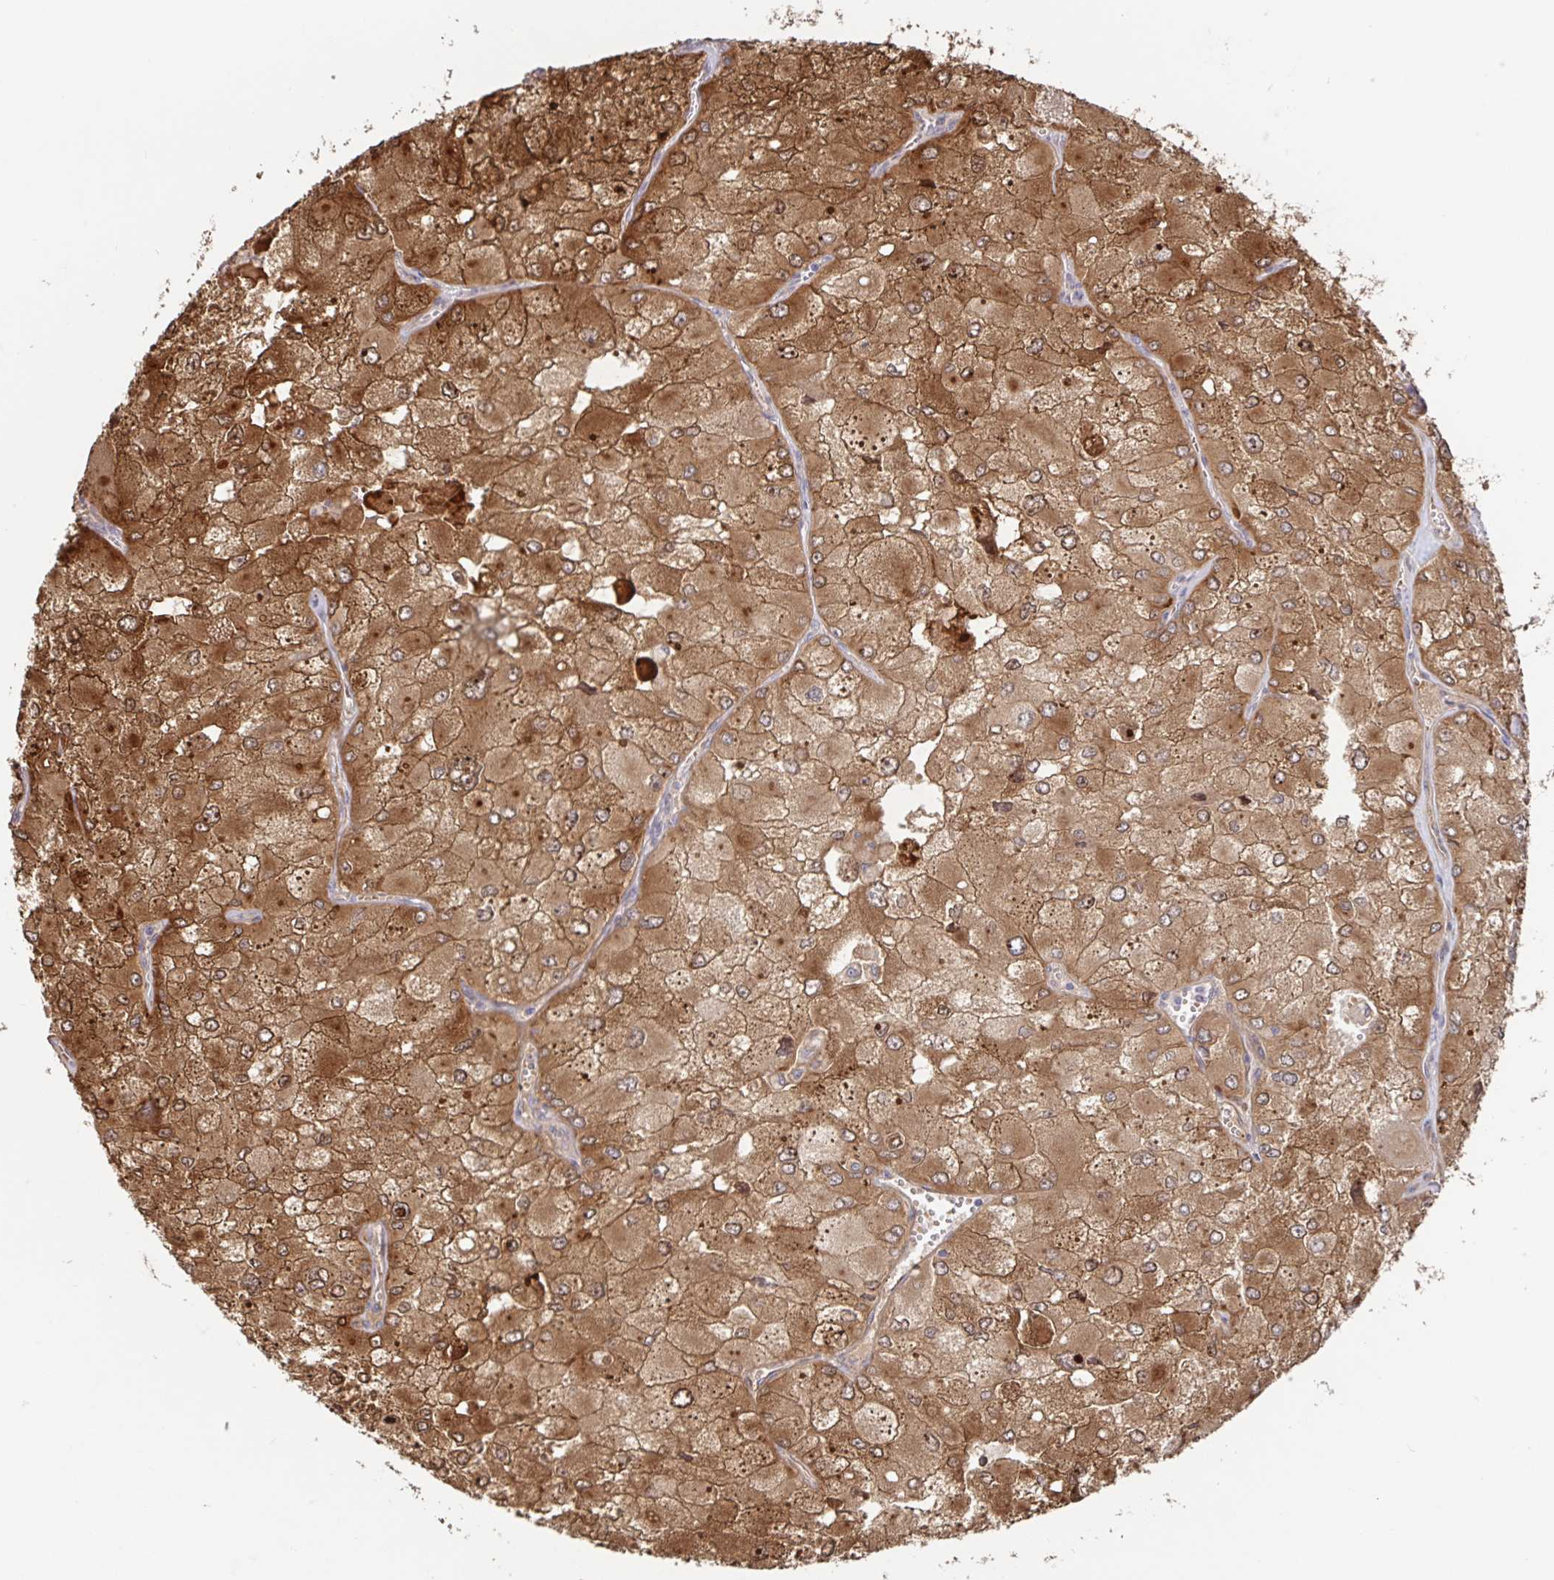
{"staining": {"intensity": "moderate", "quantity": ">75%", "location": "cytoplasmic/membranous"}, "tissue": "renal cancer", "cell_type": "Tumor cells", "image_type": "cancer", "snomed": [{"axis": "morphology", "description": "Adenocarcinoma, NOS"}, {"axis": "topography", "description": "Kidney"}], "caption": "IHC (DAB (3,3'-diaminobenzidine)) staining of human renal cancer (adenocarcinoma) demonstrates moderate cytoplasmic/membranous protein staining in about >75% of tumor cells. The staining was performed using DAB, with brown indicating positive protein expression. Nuclei are stained blue with hematoxylin.", "gene": "AACS", "patient": {"sex": "female", "age": 70}}